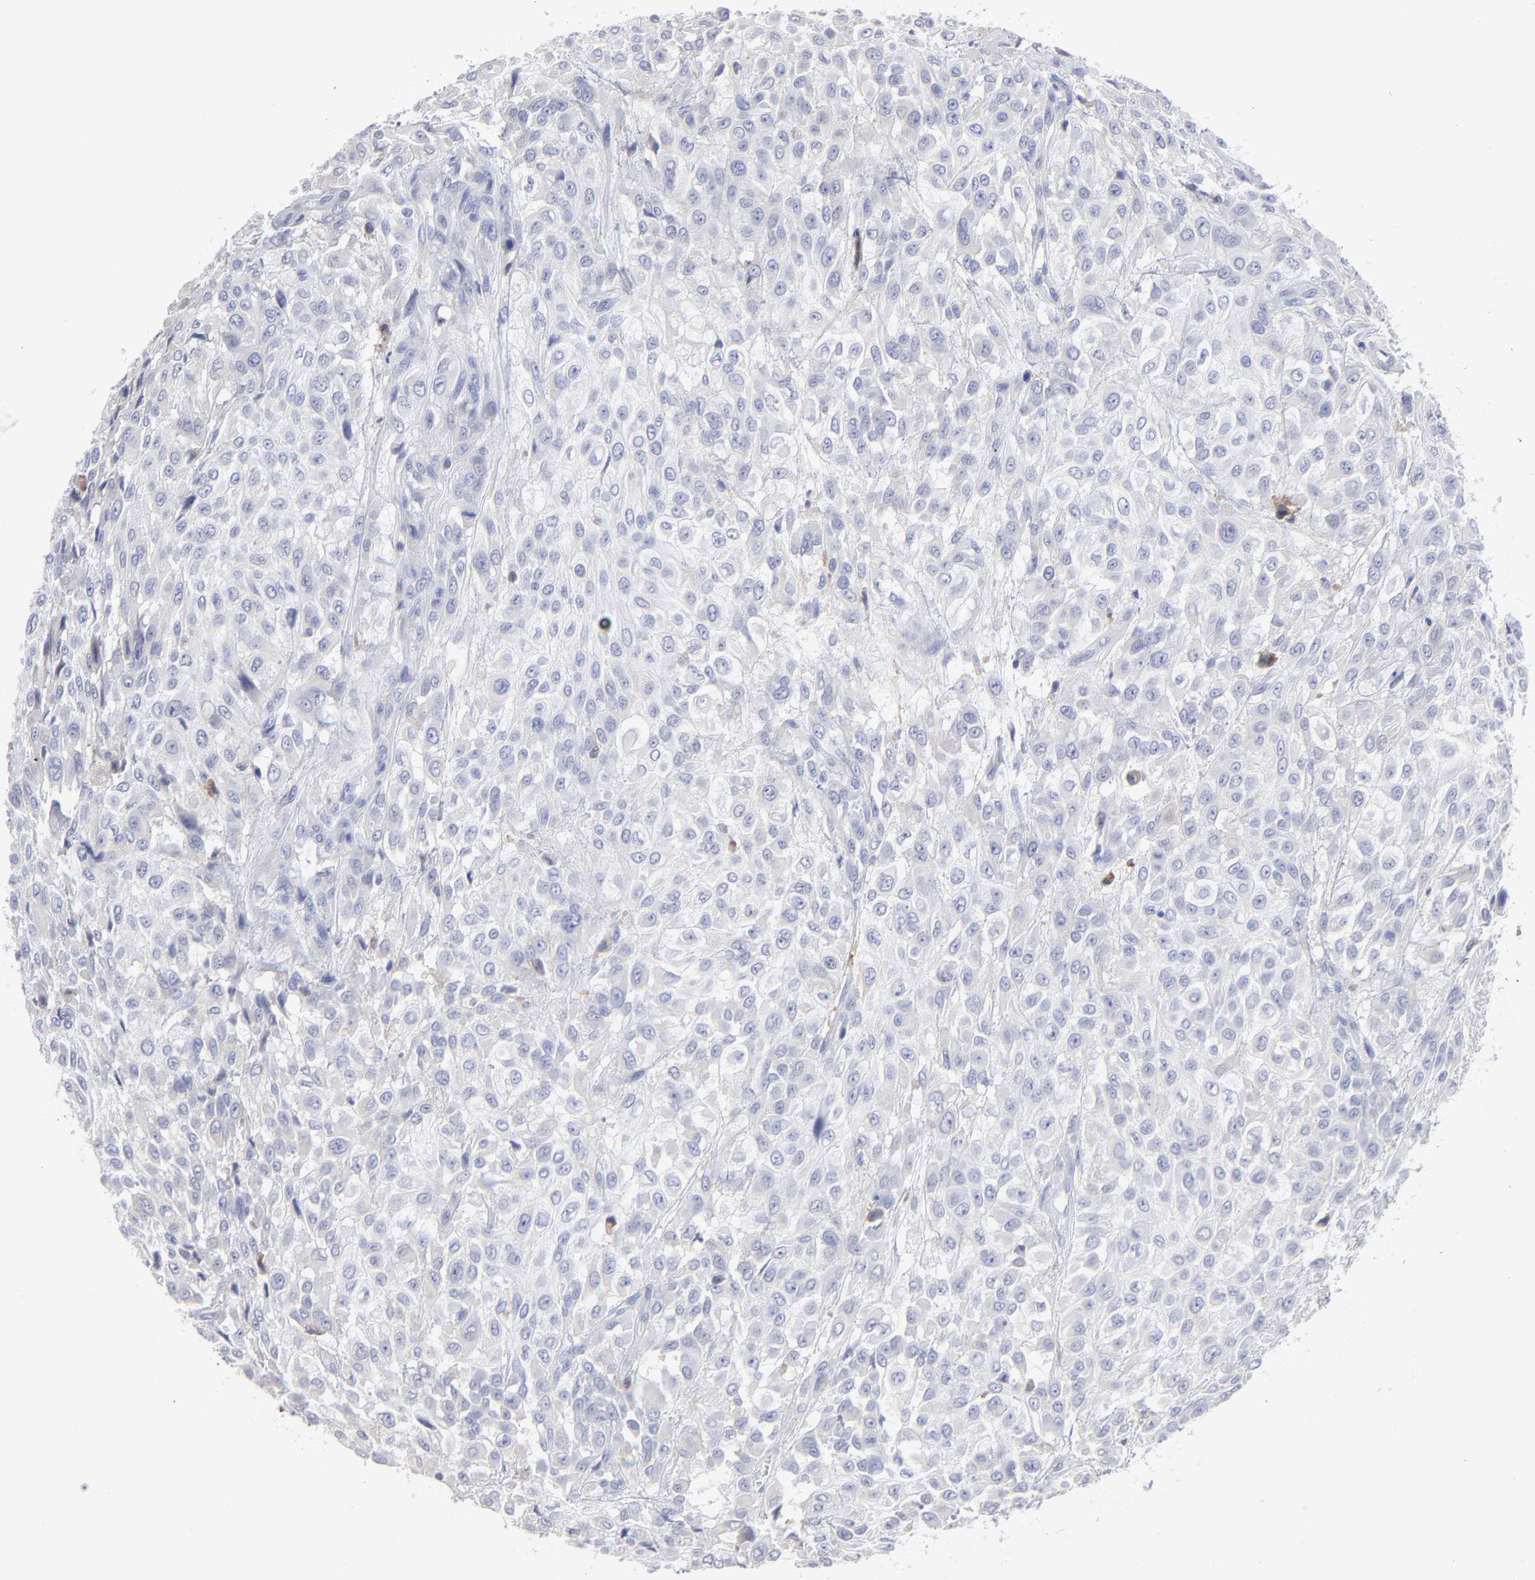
{"staining": {"intensity": "negative", "quantity": "none", "location": "none"}, "tissue": "urothelial cancer", "cell_type": "Tumor cells", "image_type": "cancer", "snomed": [{"axis": "morphology", "description": "Urothelial carcinoma, High grade"}, {"axis": "topography", "description": "Urinary bladder"}], "caption": "Immunohistochemistry of high-grade urothelial carcinoma shows no positivity in tumor cells. Nuclei are stained in blue.", "gene": "LAT2", "patient": {"sex": "male", "age": 57}}